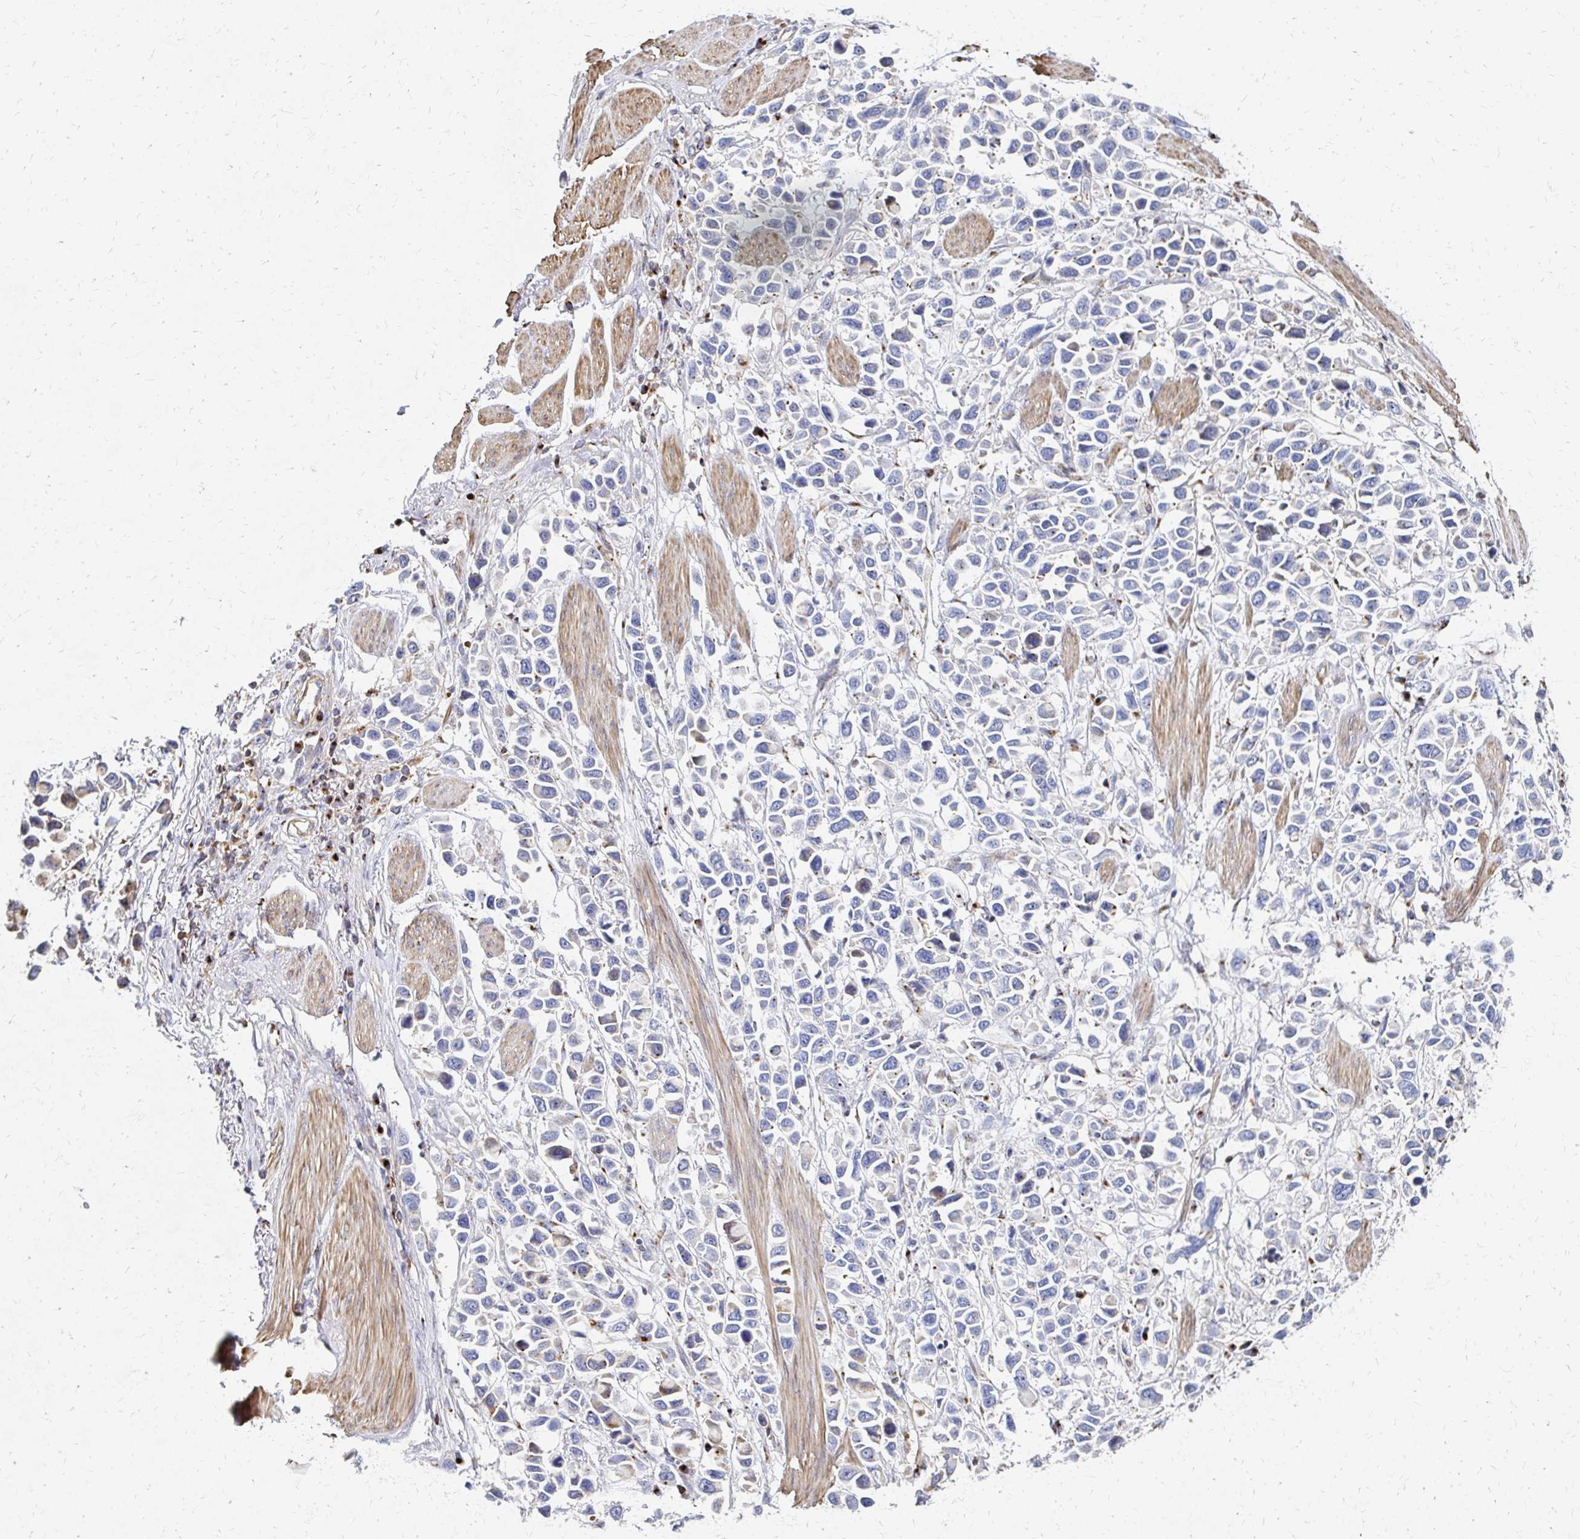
{"staining": {"intensity": "weak", "quantity": "<25%", "location": "cytoplasmic/membranous"}, "tissue": "stomach cancer", "cell_type": "Tumor cells", "image_type": "cancer", "snomed": [{"axis": "morphology", "description": "Adenocarcinoma, NOS"}, {"axis": "topography", "description": "Stomach"}], "caption": "Immunohistochemistry histopathology image of human stomach cancer stained for a protein (brown), which exhibits no expression in tumor cells. (DAB immunohistochemistry (IHC) with hematoxylin counter stain).", "gene": "MAN1A1", "patient": {"sex": "female", "age": 81}}